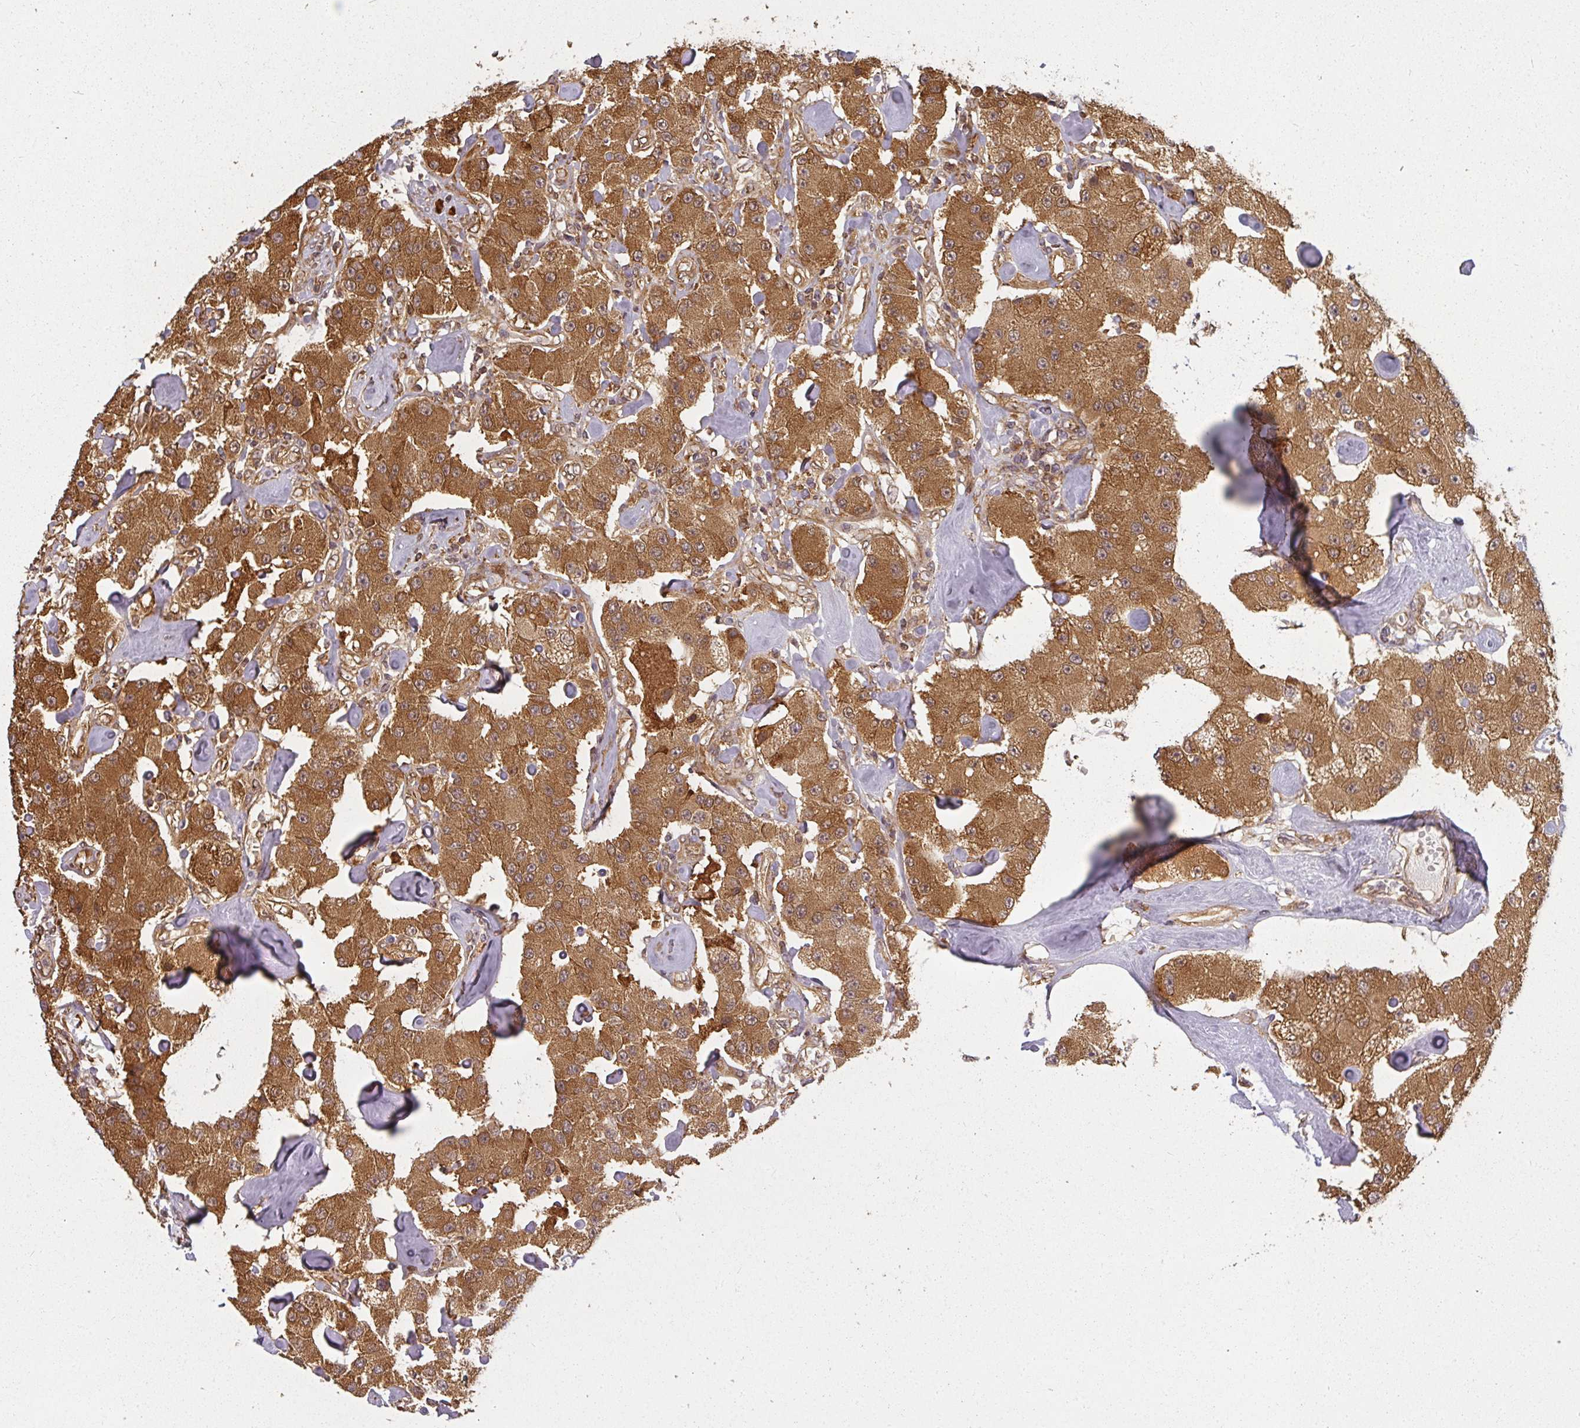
{"staining": {"intensity": "strong", "quantity": ">75%", "location": "cytoplasmic/membranous"}, "tissue": "carcinoid", "cell_type": "Tumor cells", "image_type": "cancer", "snomed": [{"axis": "morphology", "description": "Carcinoid, malignant, NOS"}, {"axis": "topography", "description": "Pancreas"}], "caption": "Carcinoid was stained to show a protein in brown. There is high levels of strong cytoplasmic/membranous expression in approximately >75% of tumor cells. (DAB (3,3'-diaminobenzidine) IHC, brown staining for protein, blue staining for nuclei).", "gene": "PPP6R3", "patient": {"sex": "male", "age": 41}}